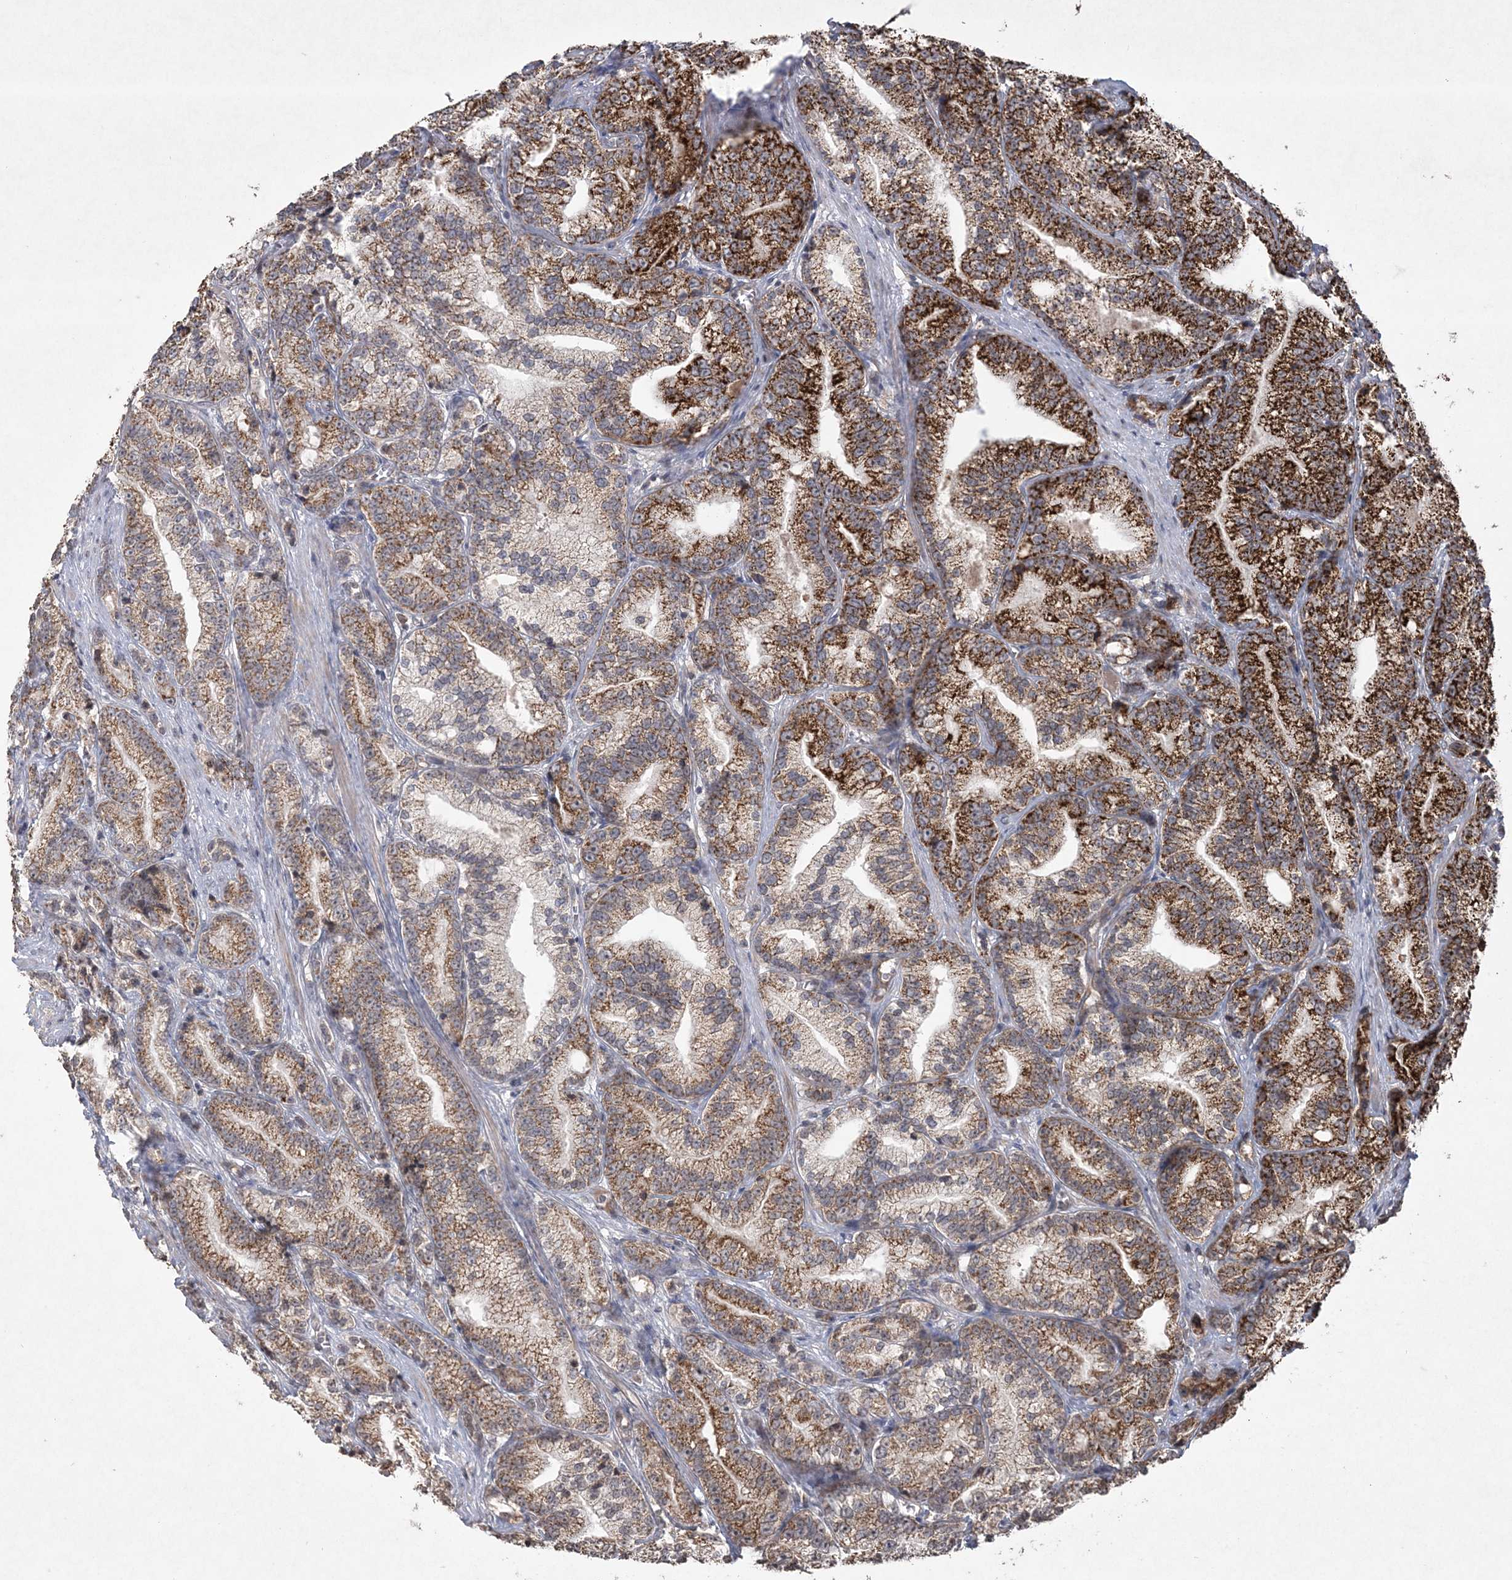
{"staining": {"intensity": "strong", "quantity": "<25%", "location": "cytoplasmic/membranous"}, "tissue": "prostate cancer", "cell_type": "Tumor cells", "image_type": "cancer", "snomed": [{"axis": "morphology", "description": "Adenocarcinoma, Low grade"}, {"axis": "topography", "description": "Prostate"}], "caption": "A medium amount of strong cytoplasmic/membranous staining is seen in approximately <25% of tumor cells in low-grade adenocarcinoma (prostate) tissue.", "gene": "LRPPRC", "patient": {"sex": "male", "age": 89}}